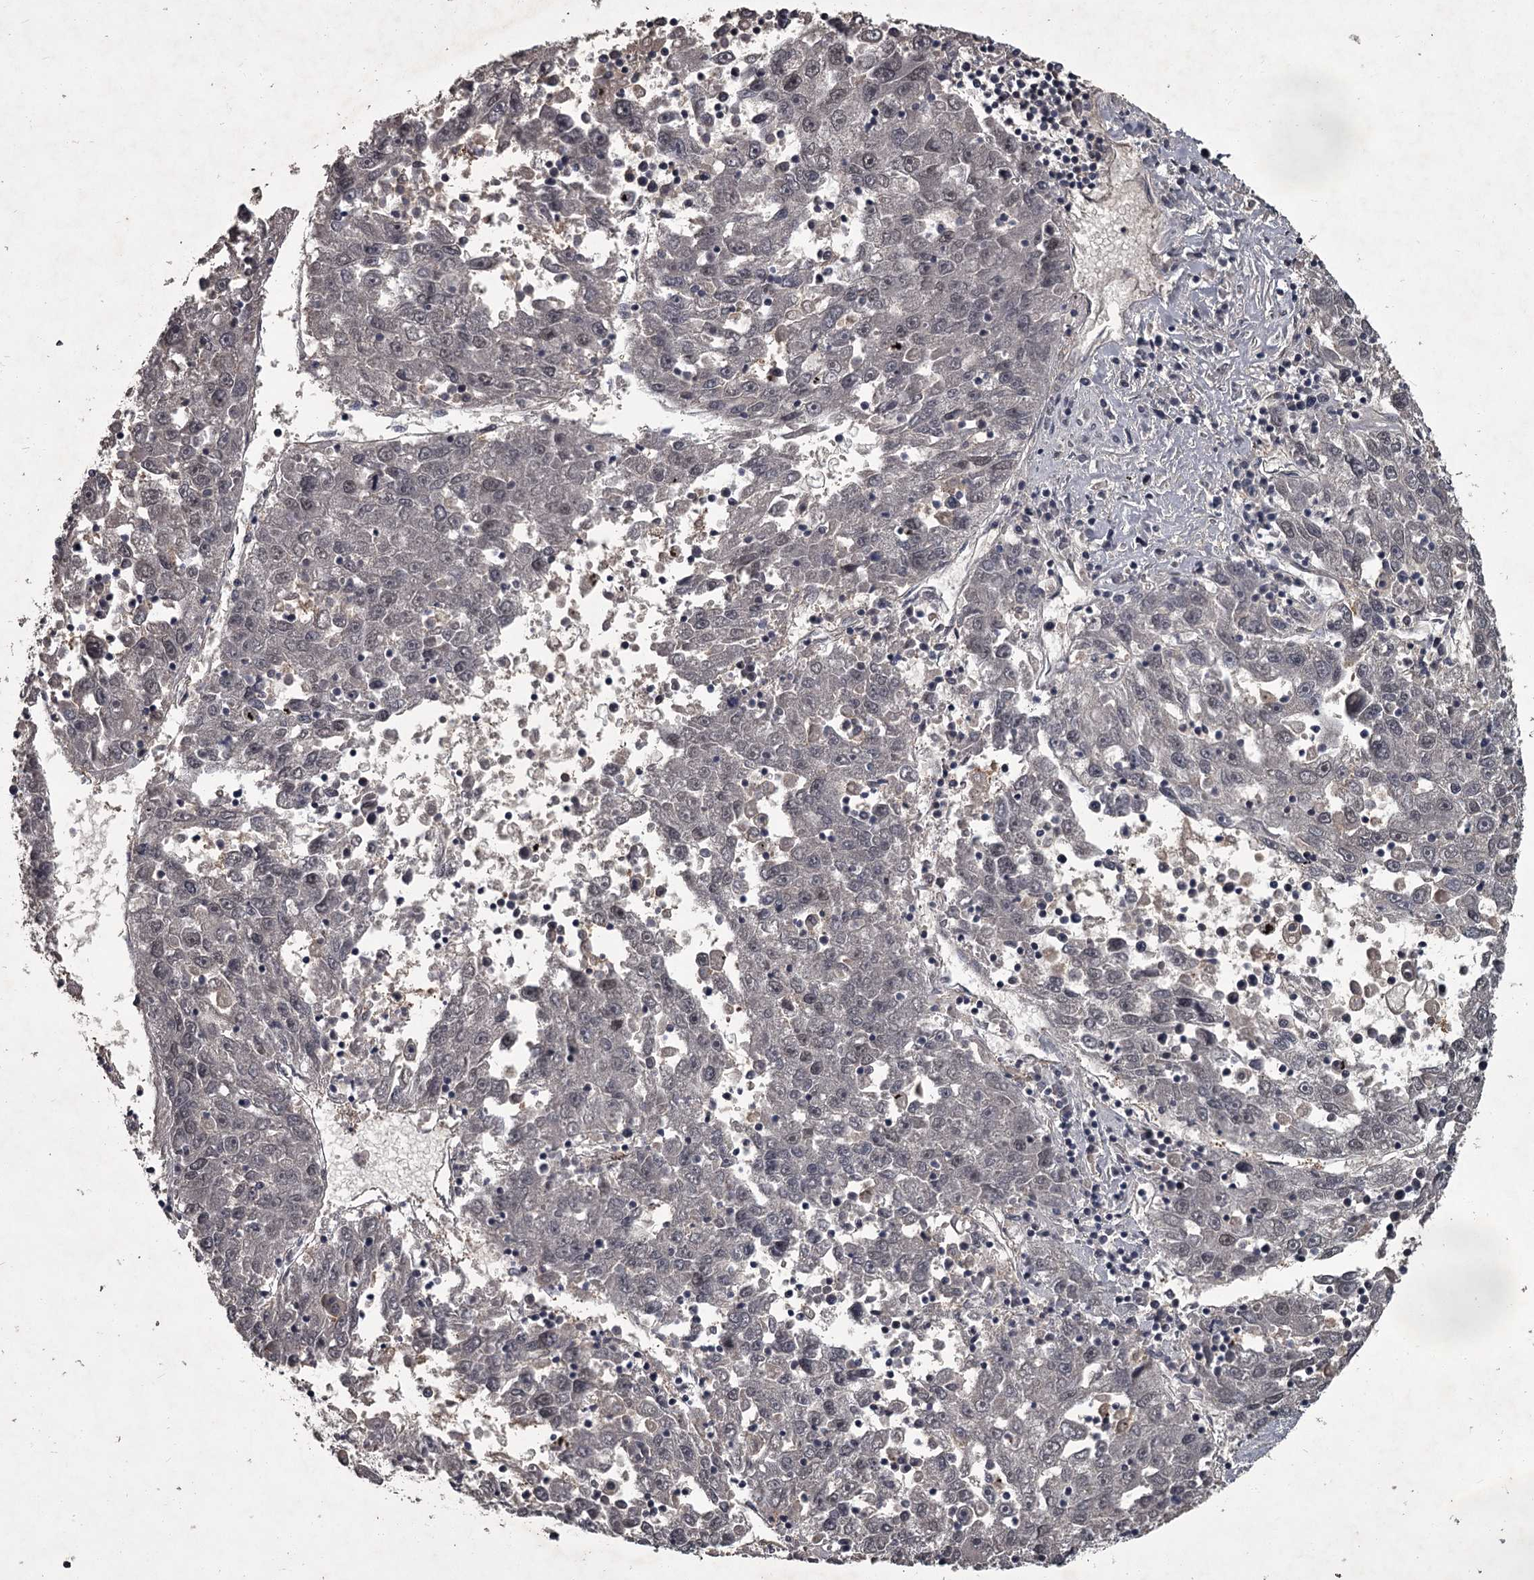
{"staining": {"intensity": "weak", "quantity": "<25%", "location": "nuclear"}, "tissue": "liver cancer", "cell_type": "Tumor cells", "image_type": "cancer", "snomed": [{"axis": "morphology", "description": "Carcinoma, Hepatocellular, NOS"}, {"axis": "topography", "description": "Liver"}], "caption": "Tumor cells show no significant staining in hepatocellular carcinoma (liver).", "gene": "FLVCR2", "patient": {"sex": "male", "age": 49}}